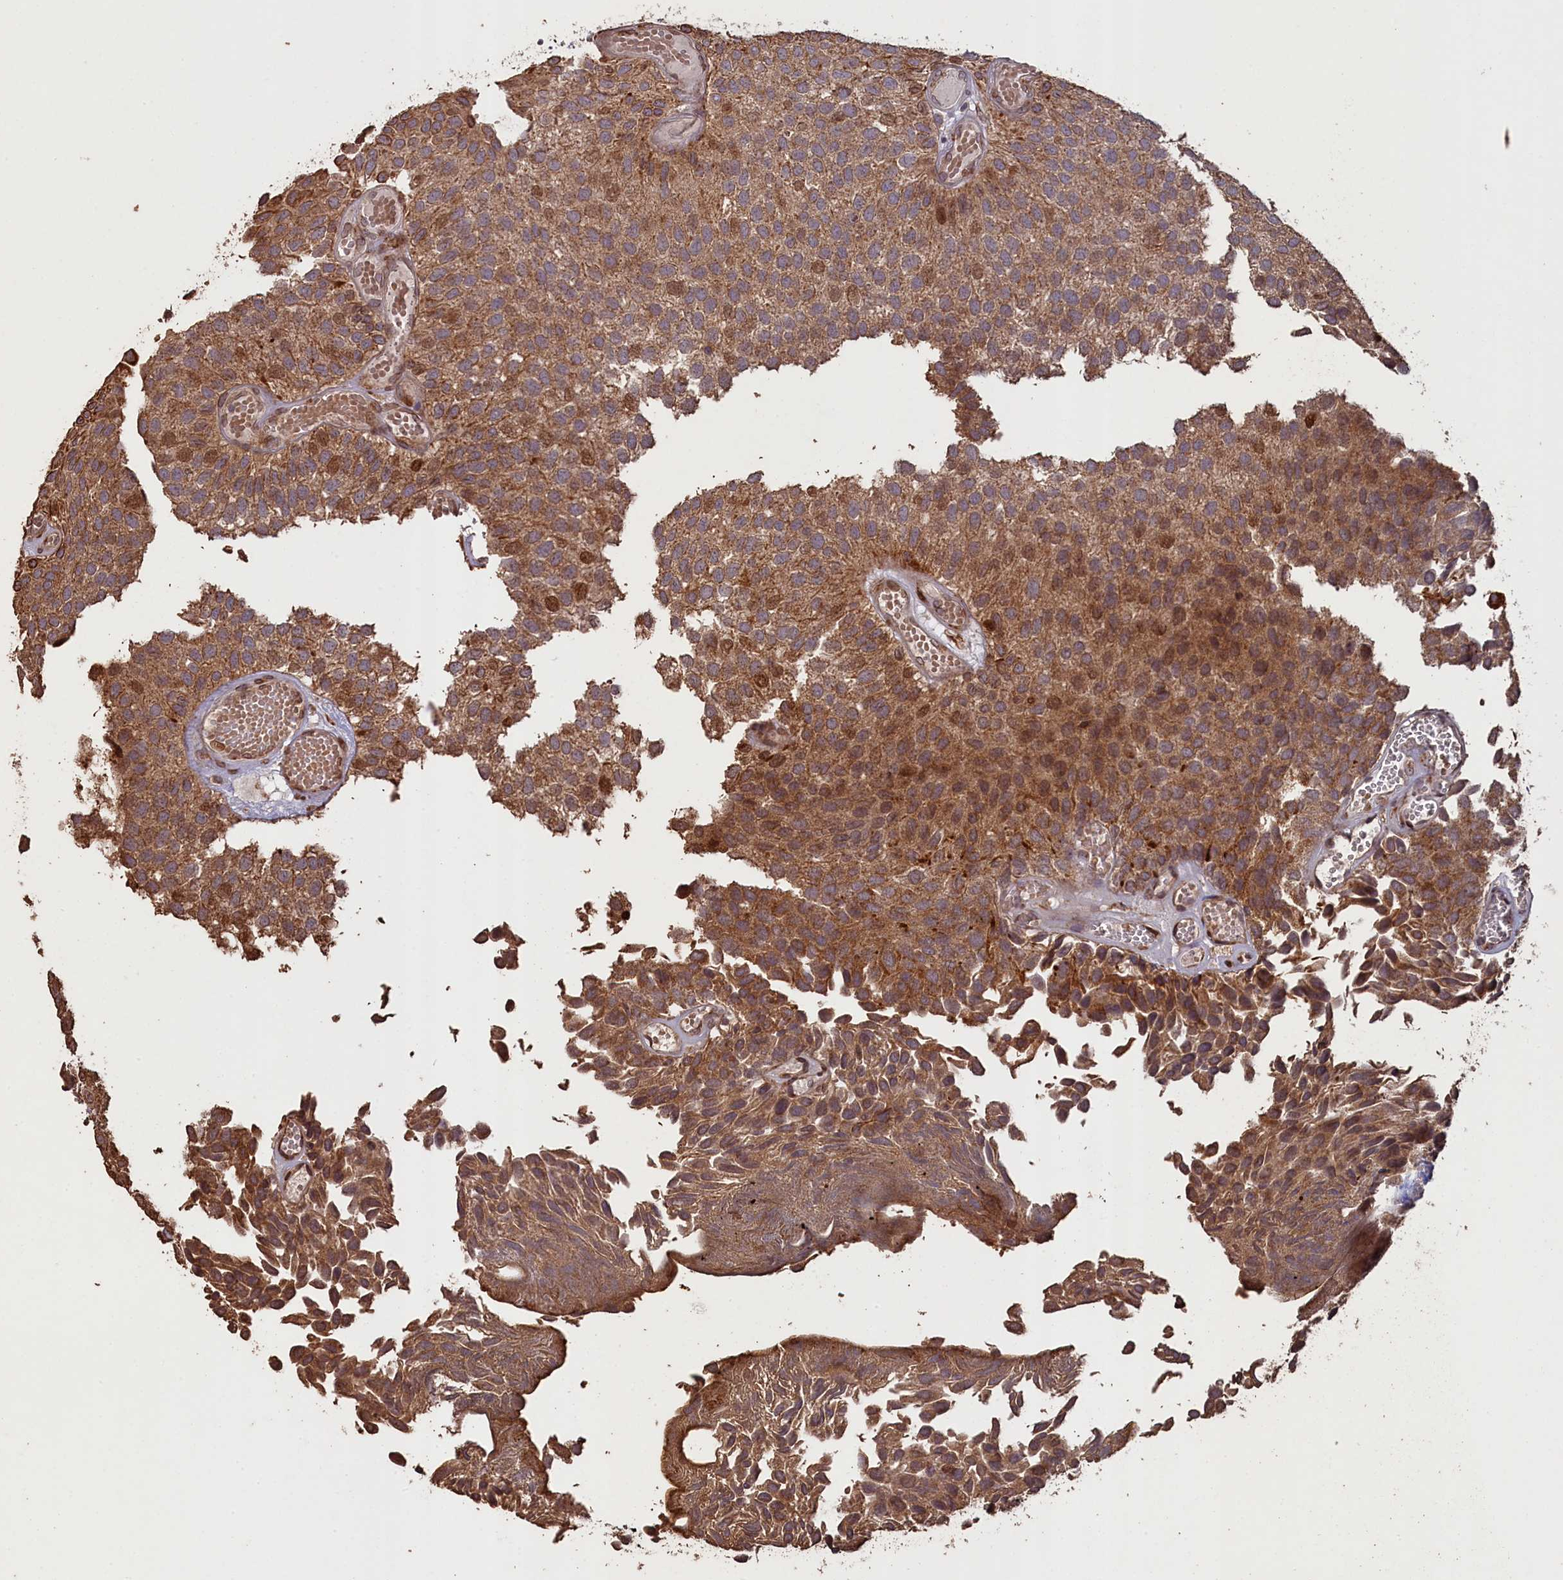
{"staining": {"intensity": "moderate", "quantity": ">75%", "location": "cytoplasmic/membranous"}, "tissue": "urothelial cancer", "cell_type": "Tumor cells", "image_type": "cancer", "snomed": [{"axis": "morphology", "description": "Urothelial carcinoma, Low grade"}, {"axis": "topography", "description": "Urinary bladder"}], "caption": "Human urothelial cancer stained with a brown dye reveals moderate cytoplasmic/membranous positive expression in about >75% of tumor cells.", "gene": "SLC38A7", "patient": {"sex": "male", "age": 89}}